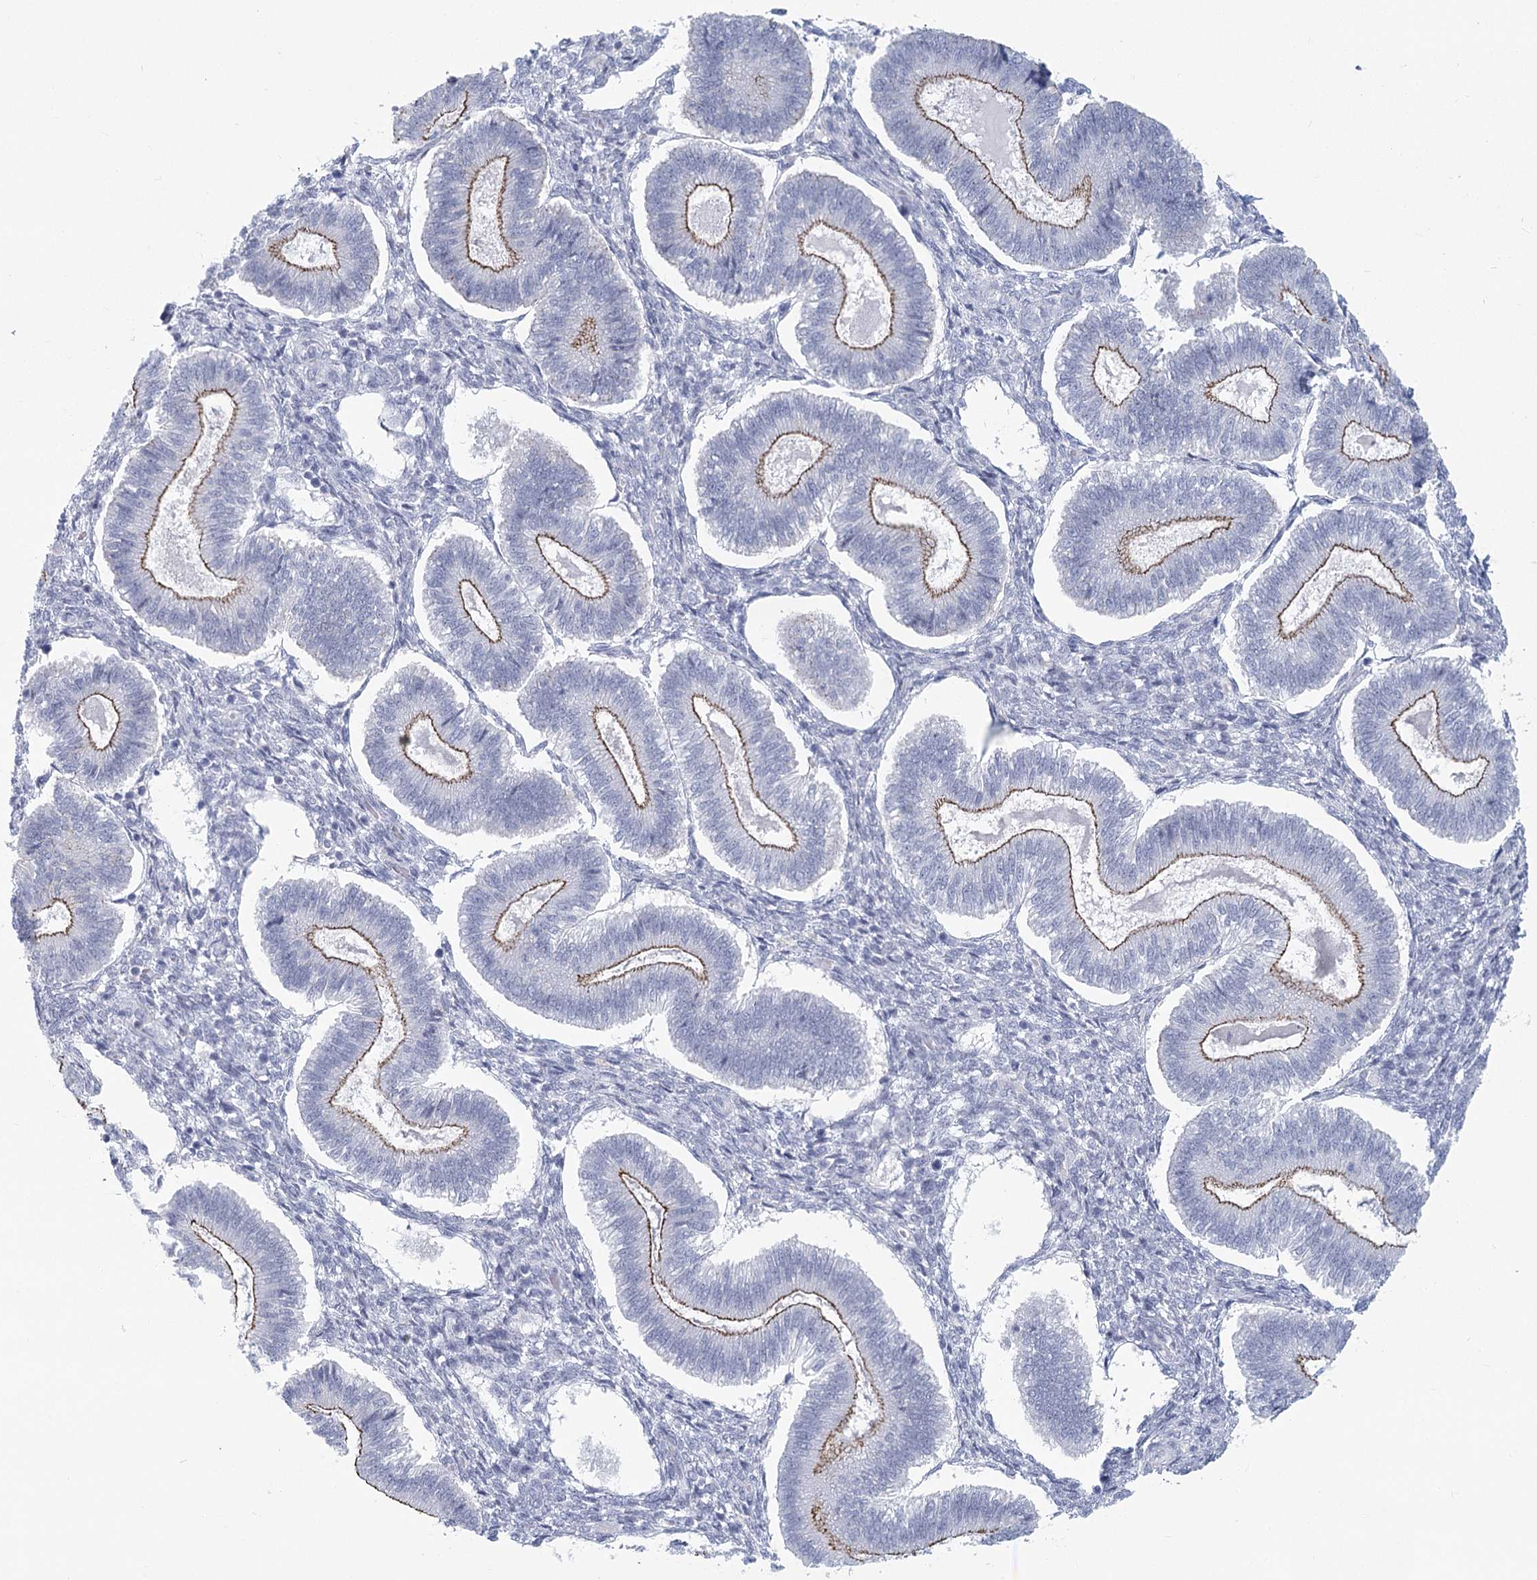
{"staining": {"intensity": "negative", "quantity": "none", "location": "none"}, "tissue": "endometrium", "cell_type": "Cells in endometrial stroma", "image_type": "normal", "snomed": [{"axis": "morphology", "description": "Normal tissue, NOS"}, {"axis": "topography", "description": "Endometrium"}], "caption": "IHC histopathology image of normal human endometrium stained for a protein (brown), which demonstrates no positivity in cells in endometrial stroma. (DAB immunohistochemistry (IHC) with hematoxylin counter stain).", "gene": "WNT8B", "patient": {"sex": "female", "age": 25}}